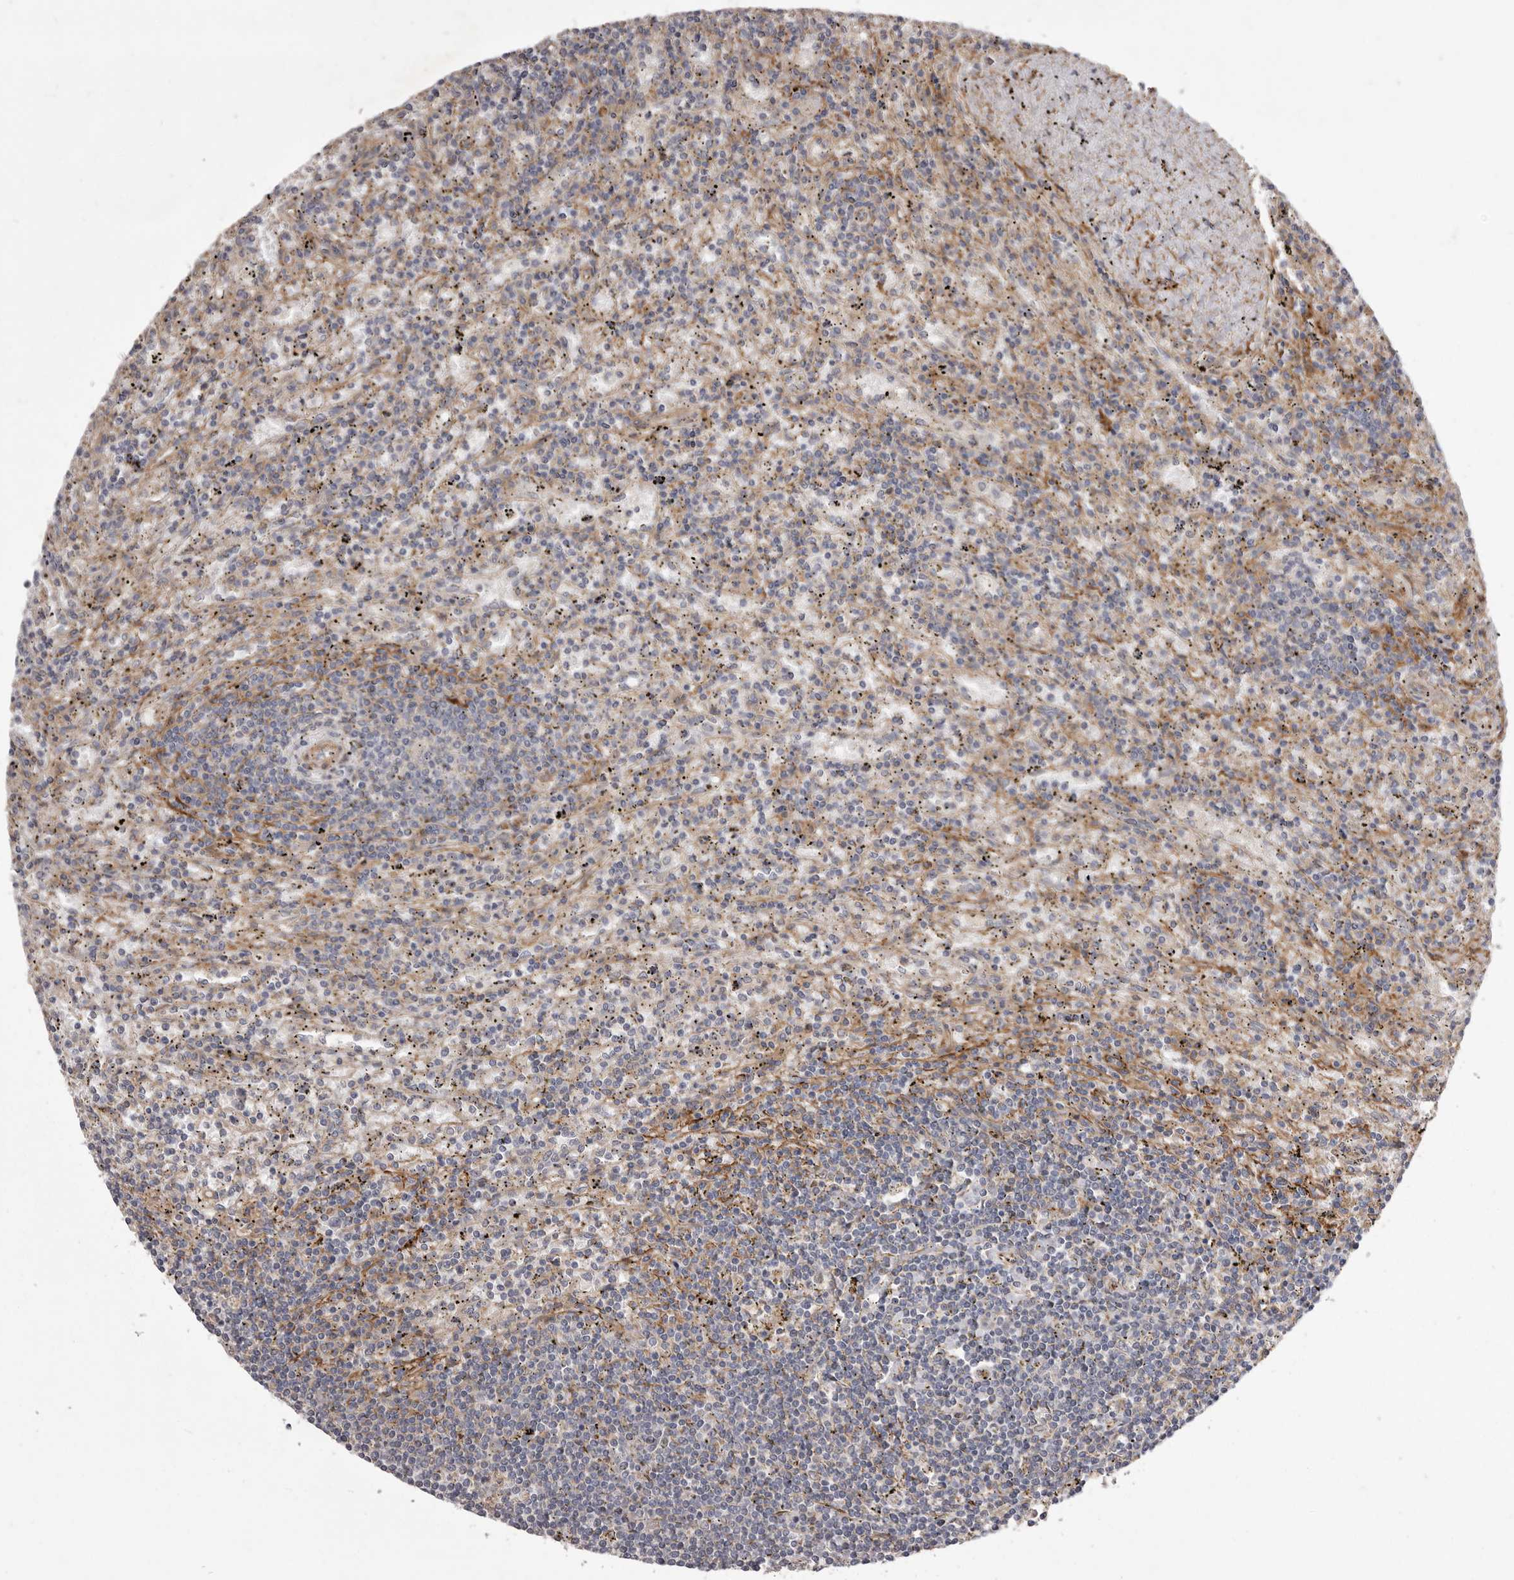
{"staining": {"intensity": "negative", "quantity": "none", "location": "none"}, "tissue": "lymphoma", "cell_type": "Tumor cells", "image_type": "cancer", "snomed": [{"axis": "morphology", "description": "Malignant lymphoma, non-Hodgkin's type, Low grade"}, {"axis": "topography", "description": "Spleen"}], "caption": "There is no significant staining in tumor cells of lymphoma. Nuclei are stained in blue.", "gene": "VPS45", "patient": {"sex": "male", "age": 76}}